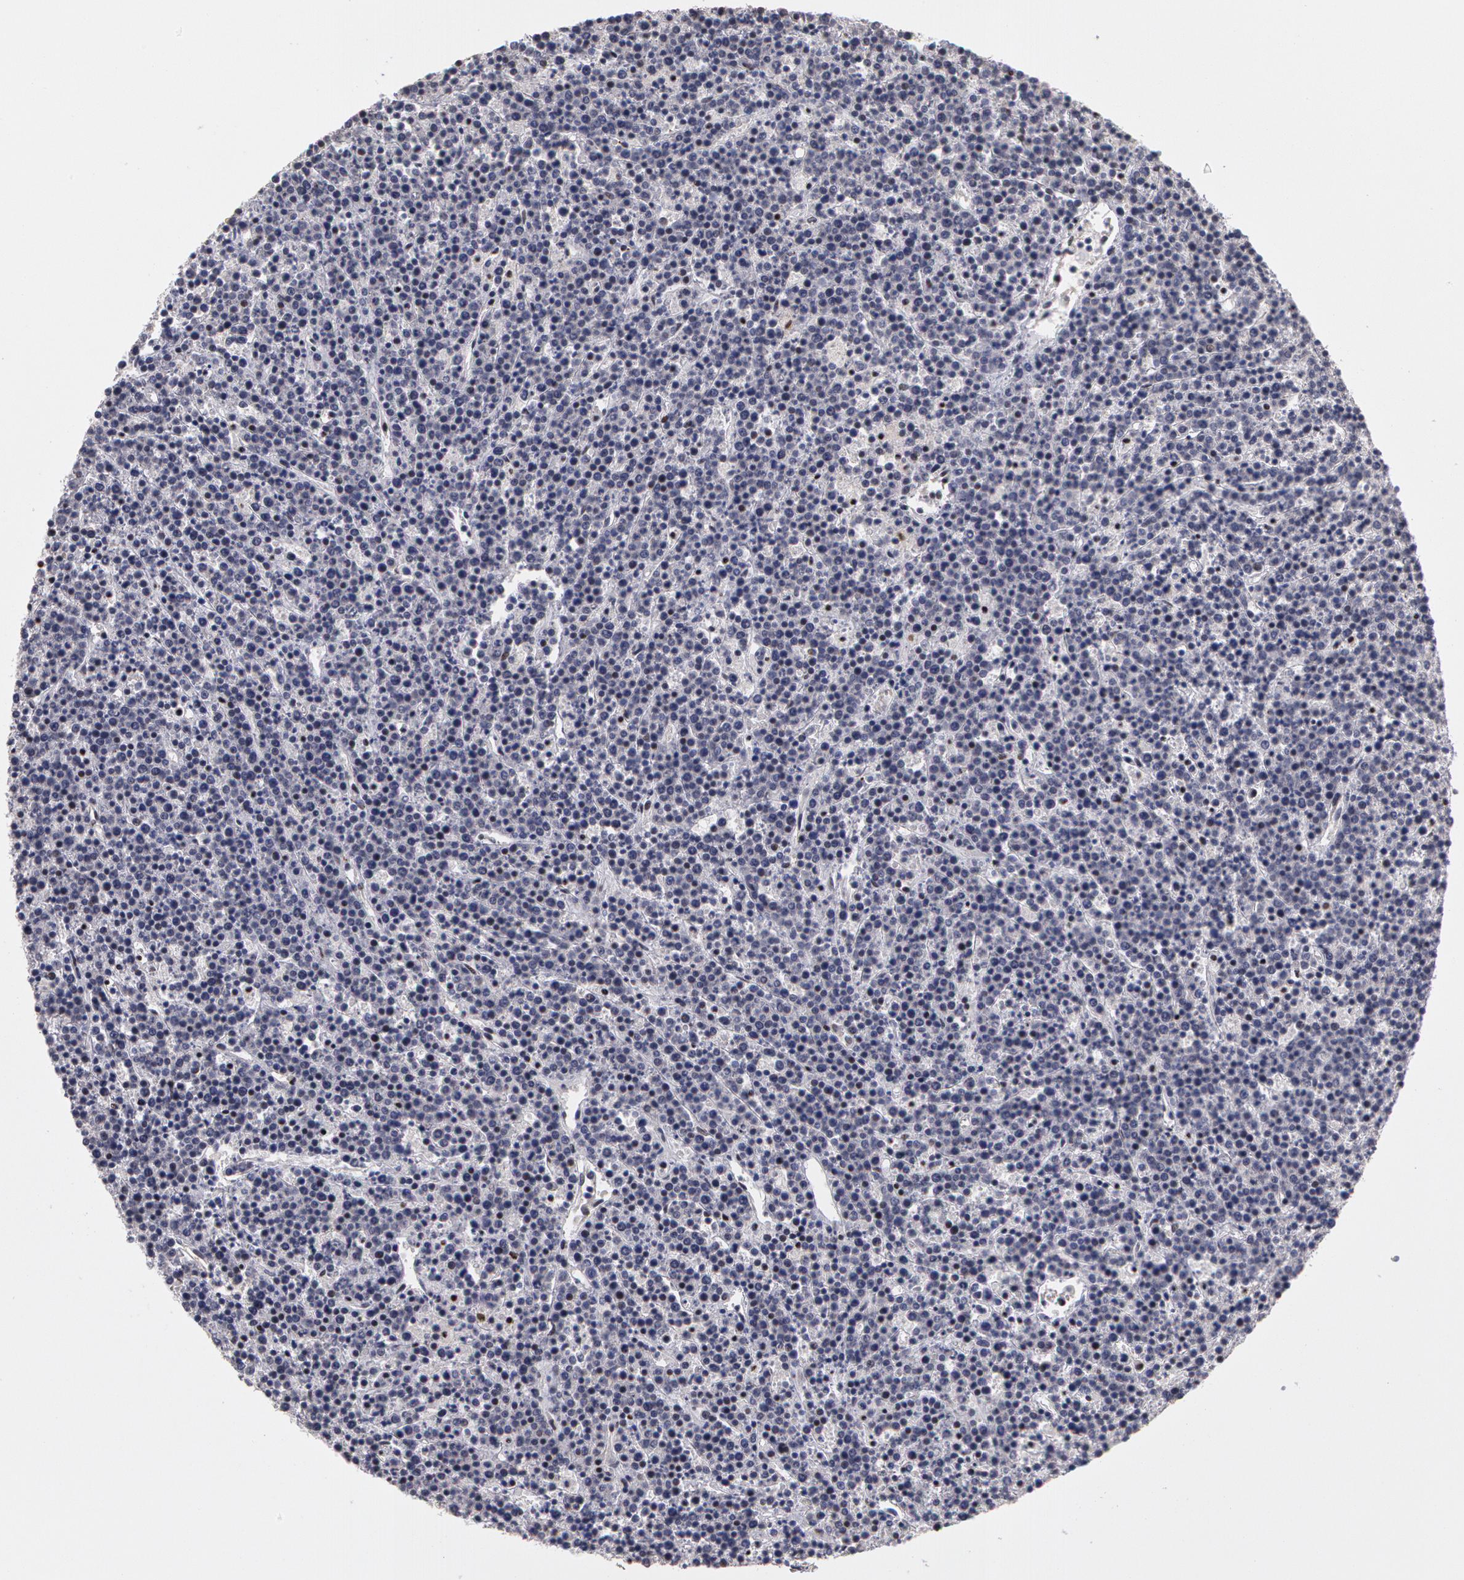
{"staining": {"intensity": "negative", "quantity": "none", "location": "none"}, "tissue": "lymphoma", "cell_type": "Tumor cells", "image_type": "cancer", "snomed": [{"axis": "morphology", "description": "Malignant lymphoma, non-Hodgkin's type, High grade"}, {"axis": "topography", "description": "Ovary"}], "caption": "This is an immunohistochemistry (IHC) micrograph of human malignant lymphoma, non-Hodgkin's type (high-grade). There is no expression in tumor cells.", "gene": "PRICKLE1", "patient": {"sex": "female", "age": 56}}